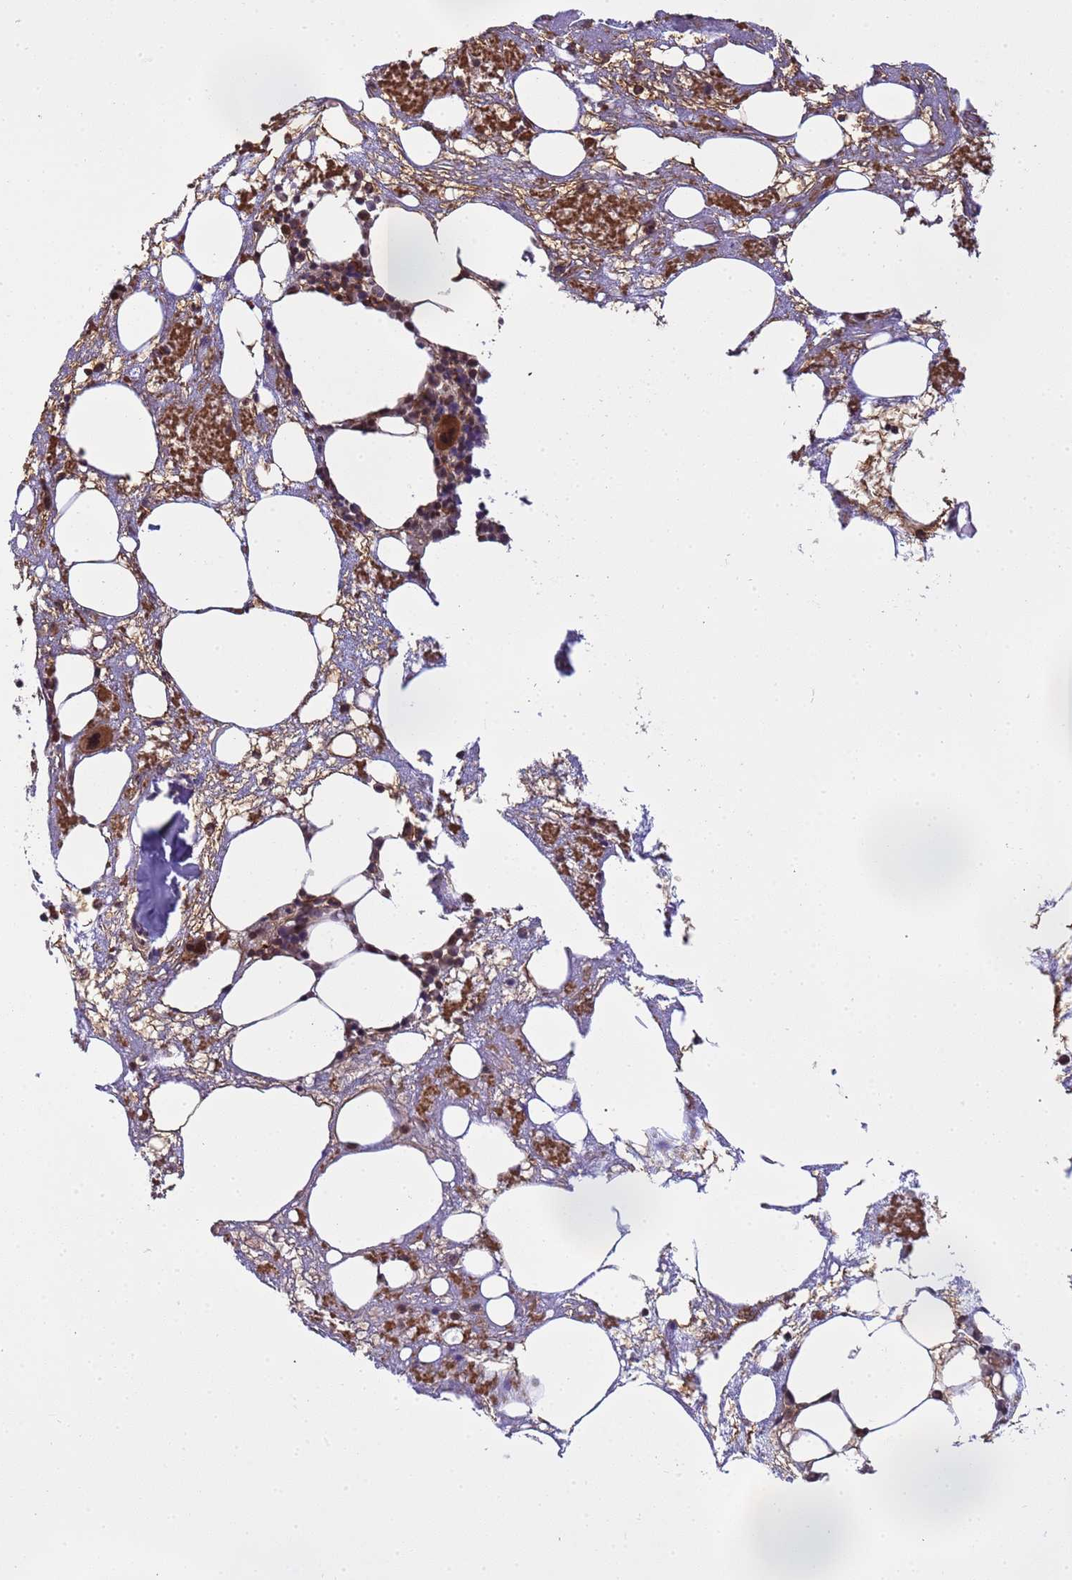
{"staining": {"intensity": "moderate", "quantity": "<25%", "location": "cytoplasmic/membranous,nuclear"}, "tissue": "bone marrow", "cell_type": "Hematopoietic cells", "image_type": "normal", "snomed": [{"axis": "morphology", "description": "Normal tissue, NOS"}, {"axis": "topography", "description": "Bone marrow"}], "caption": "A high-resolution micrograph shows immunohistochemistry staining of benign bone marrow, which shows moderate cytoplasmic/membranous,nuclear positivity in approximately <25% of hematopoietic cells.", "gene": "EMC2", "patient": {"sex": "male", "age": 78}}